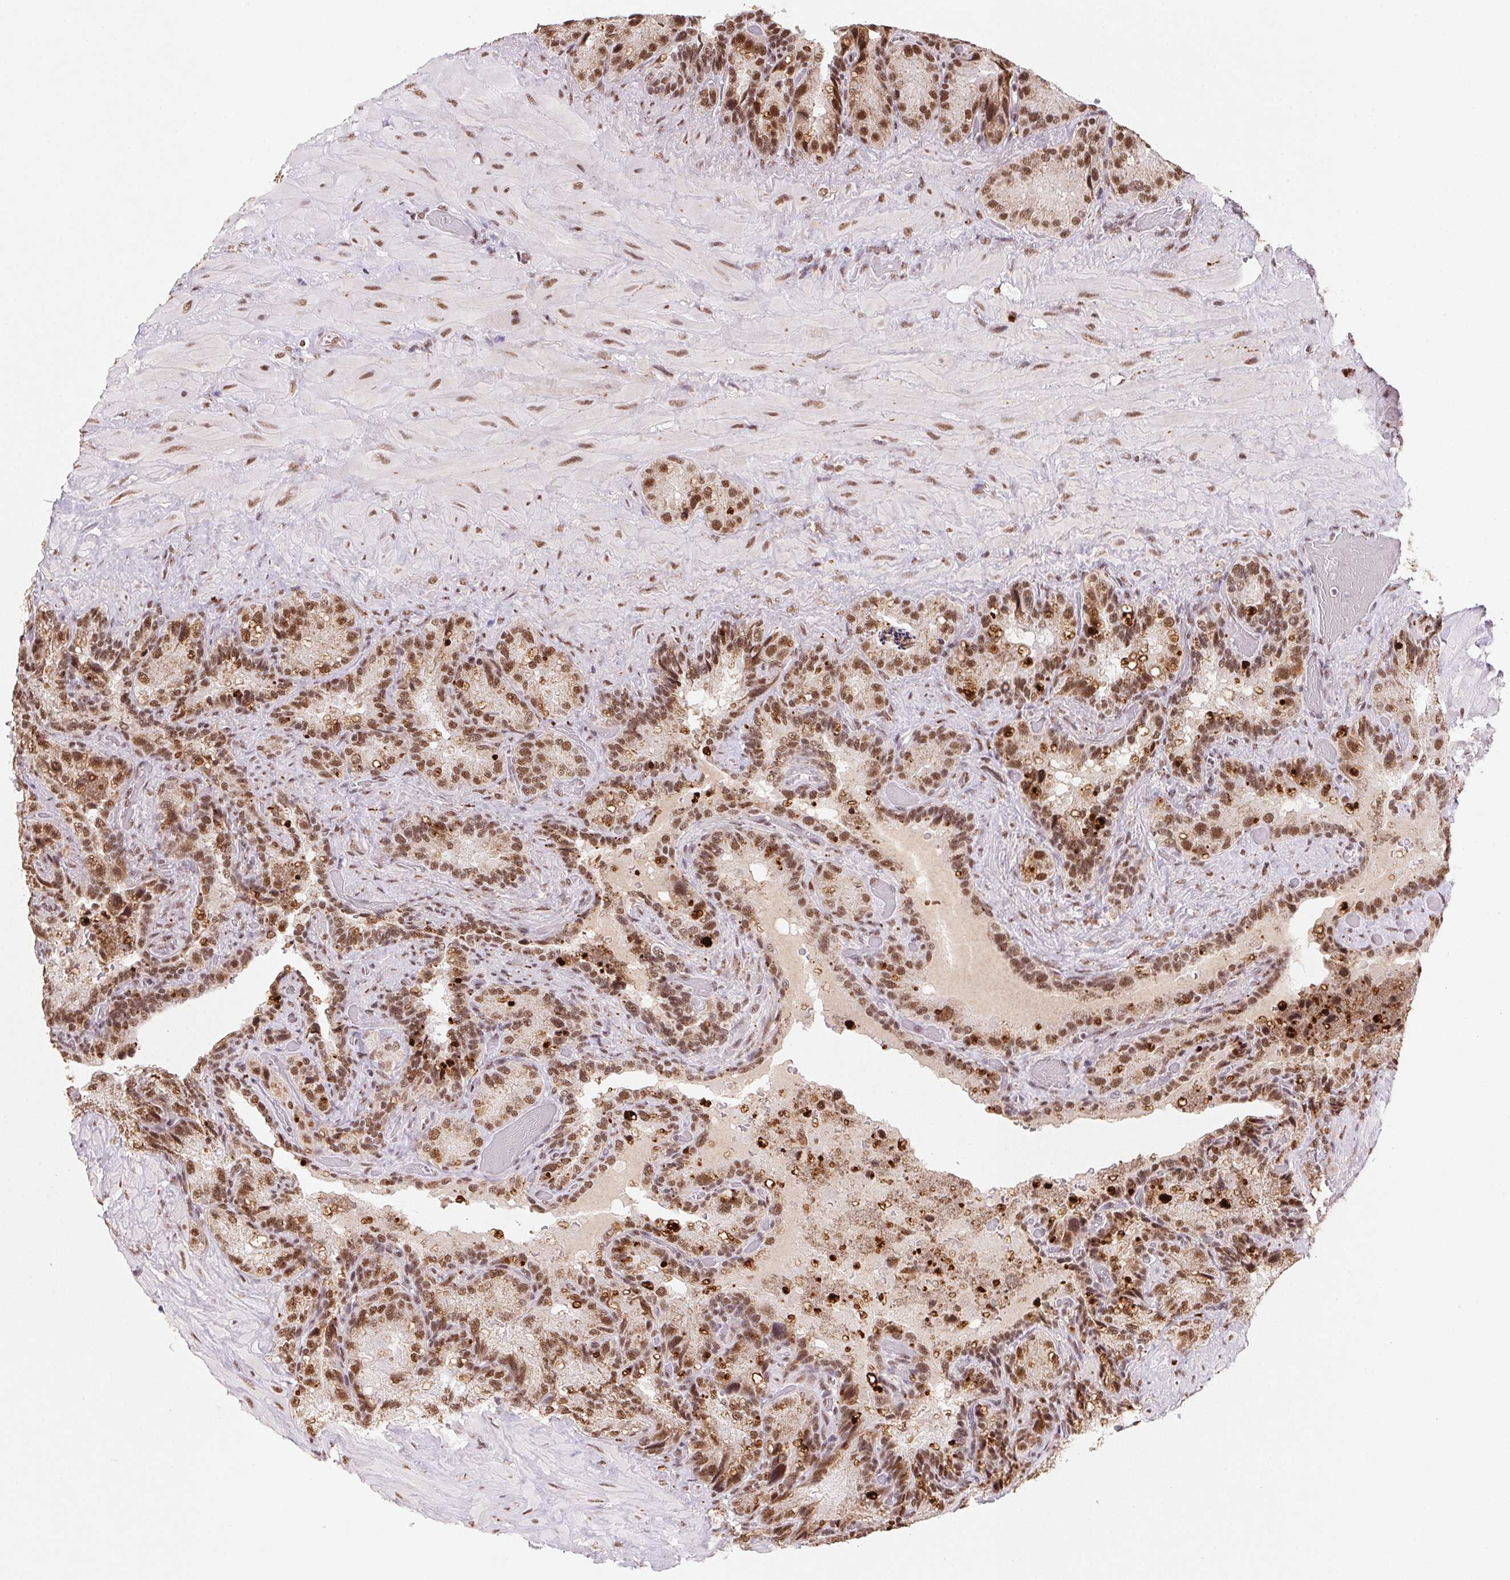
{"staining": {"intensity": "moderate", "quantity": ">75%", "location": "cytoplasmic/membranous,nuclear"}, "tissue": "seminal vesicle", "cell_type": "Glandular cells", "image_type": "normal", "snomed": [{"axis": "morphology", "description": "Normal tissue, NOS"}, {"axis": "topography", "description": "Seminal veicle"}], "caption": "This histopathology image demonstrates IHC staining of benign human seminal vesicle, with medium moderate cytoplasmic/membranous,nuclear expression in about >75% of glandular cells.", "gene": "SNRPG", "patient": {"sex": "male", "age": 60}}